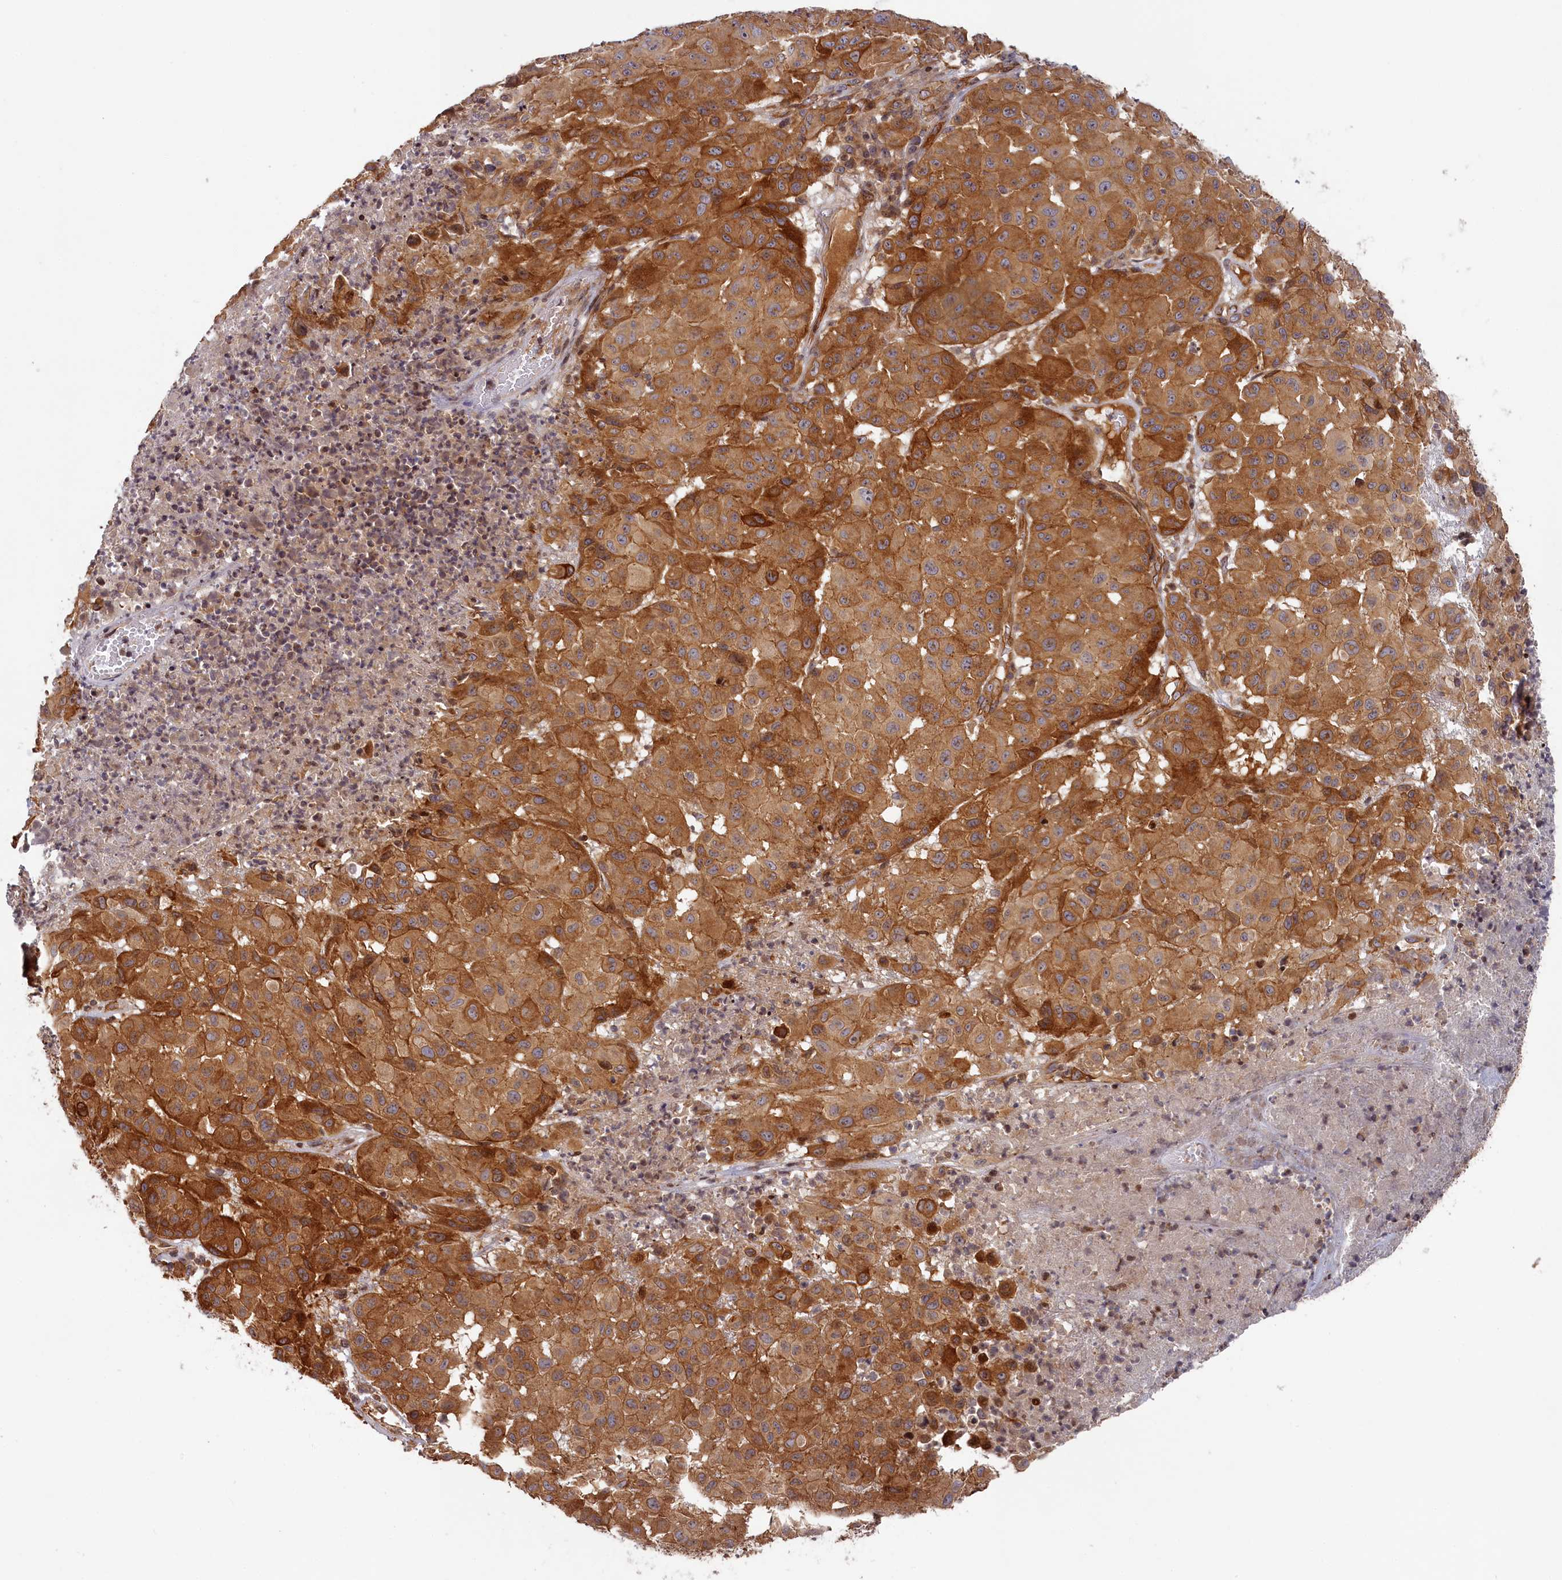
{"staining": {"intensity": "strong", "quantity": ">75%", "location": "cytoplasmic/membranous"}, "tissue": "melanoma", "cell_type": "Tumor cells", "image_type": "cancer", "snomed": [{"axis": "morphology", "description": "Malignant melanoma, NOS"}, {"axis": "topography", "description": "Skin"}], "caption": "High-power microscopy captured an immunohistochemistry (IHC) histopathology image of malignant melanoma, revealing strong cytoplasmic/membranous staining in about >75% of tumor cells. (DAB (3,3'-diaminobenzidine) = brown stain, brightfield microscopy at high magnification).", "gene": "CEP44", "patient": {"sex": "male", "age": 73}}